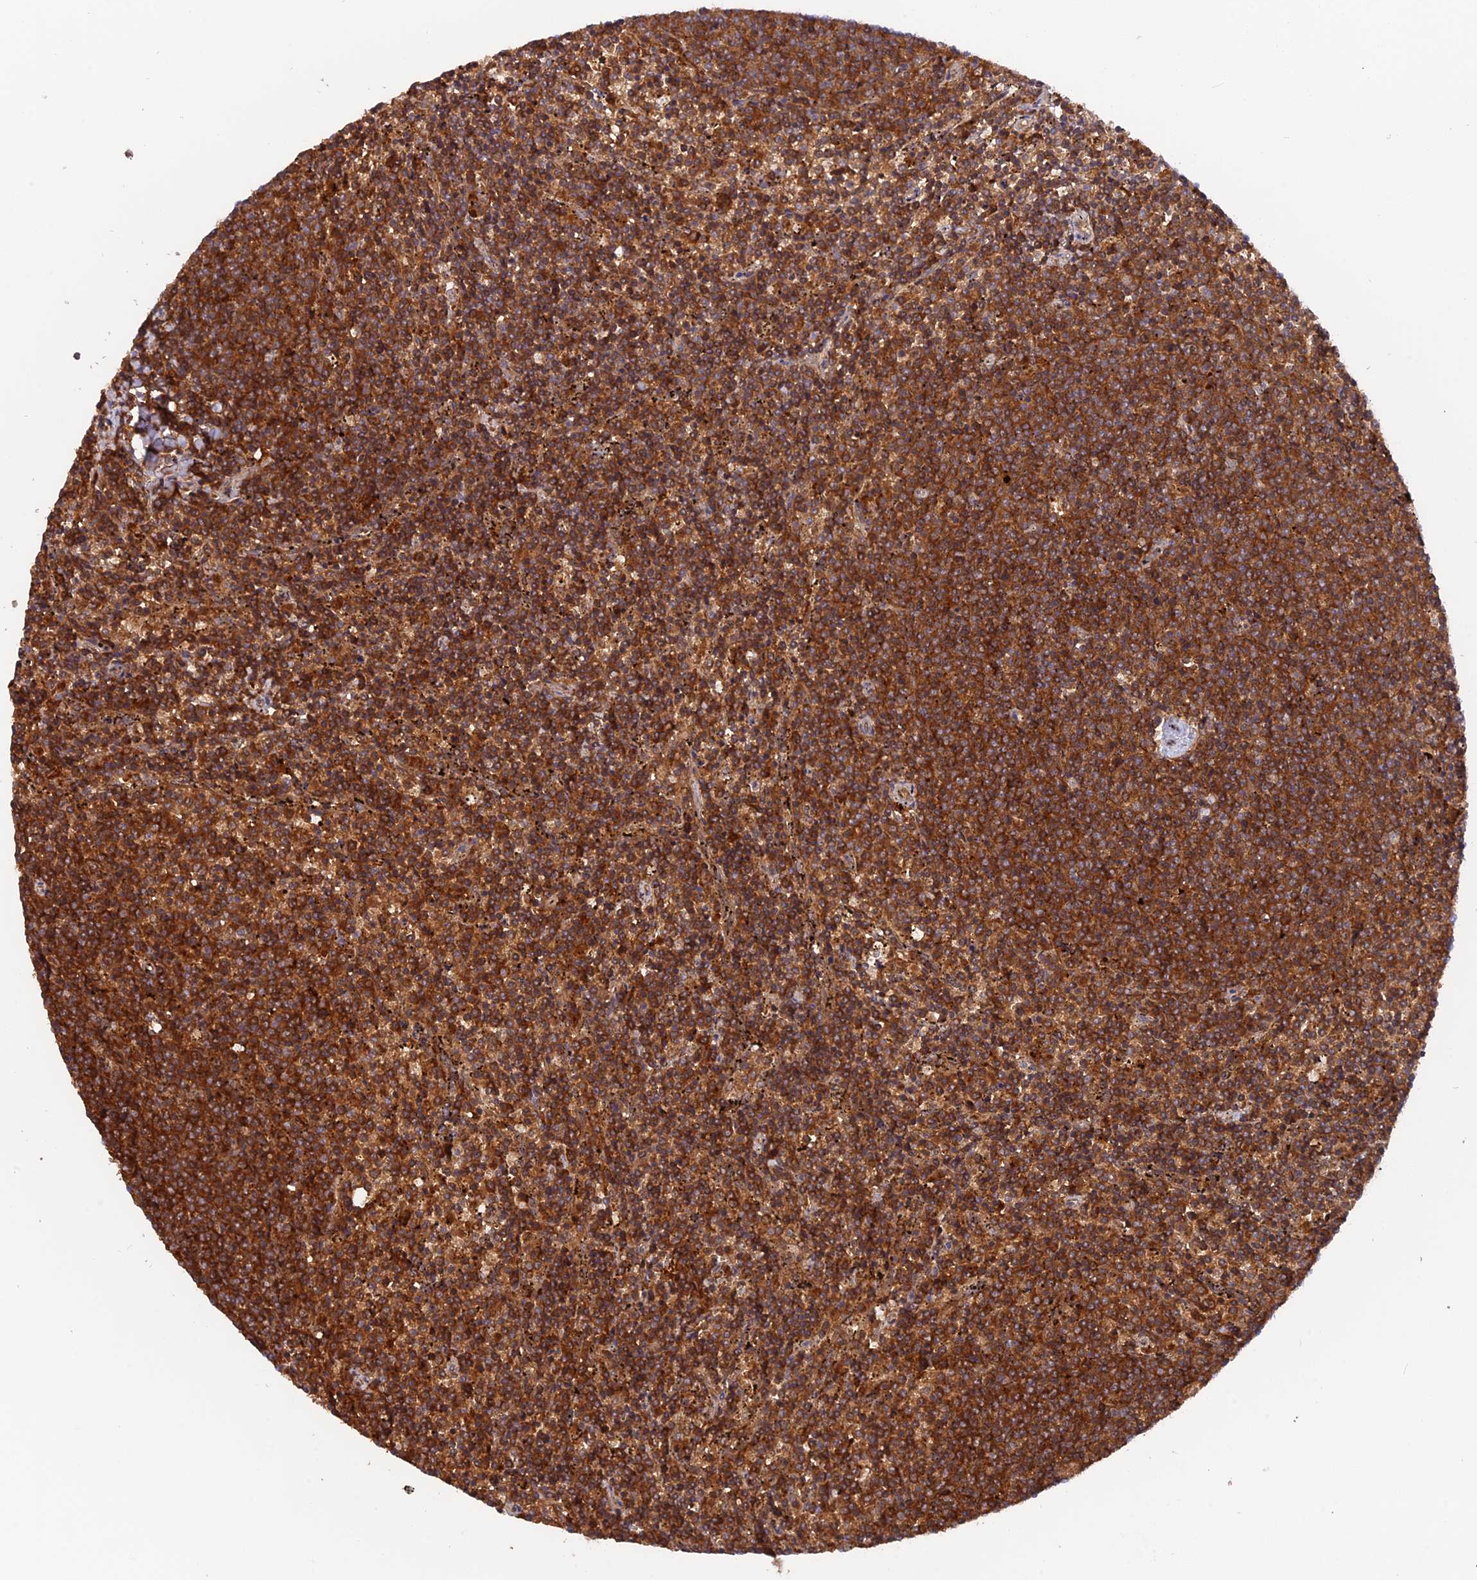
{"staining": {"intensity": "strong", "quantity": ">75%", "location": "cytoplasmic/membranous"}, "tissue": "lymphoma", "cell_type": "Tumor cells", "image_type": "cancer", "snomed": [{"axis": "morphology", "description": "Malignant lymphoma, non-Hodgkin's type, Low grade"}, {"axis": "topography", "description": "Spleen"}], "caption": "DAB (3,3'-diaminobenzidine) immunohistochemical staining of lymphoma exhibits strong cytoplasmic/membranous protein positivity in approximately >75% of tumor cells.", "gene": "CPNE7", "patient": {"sex": "female", "age": 50}}